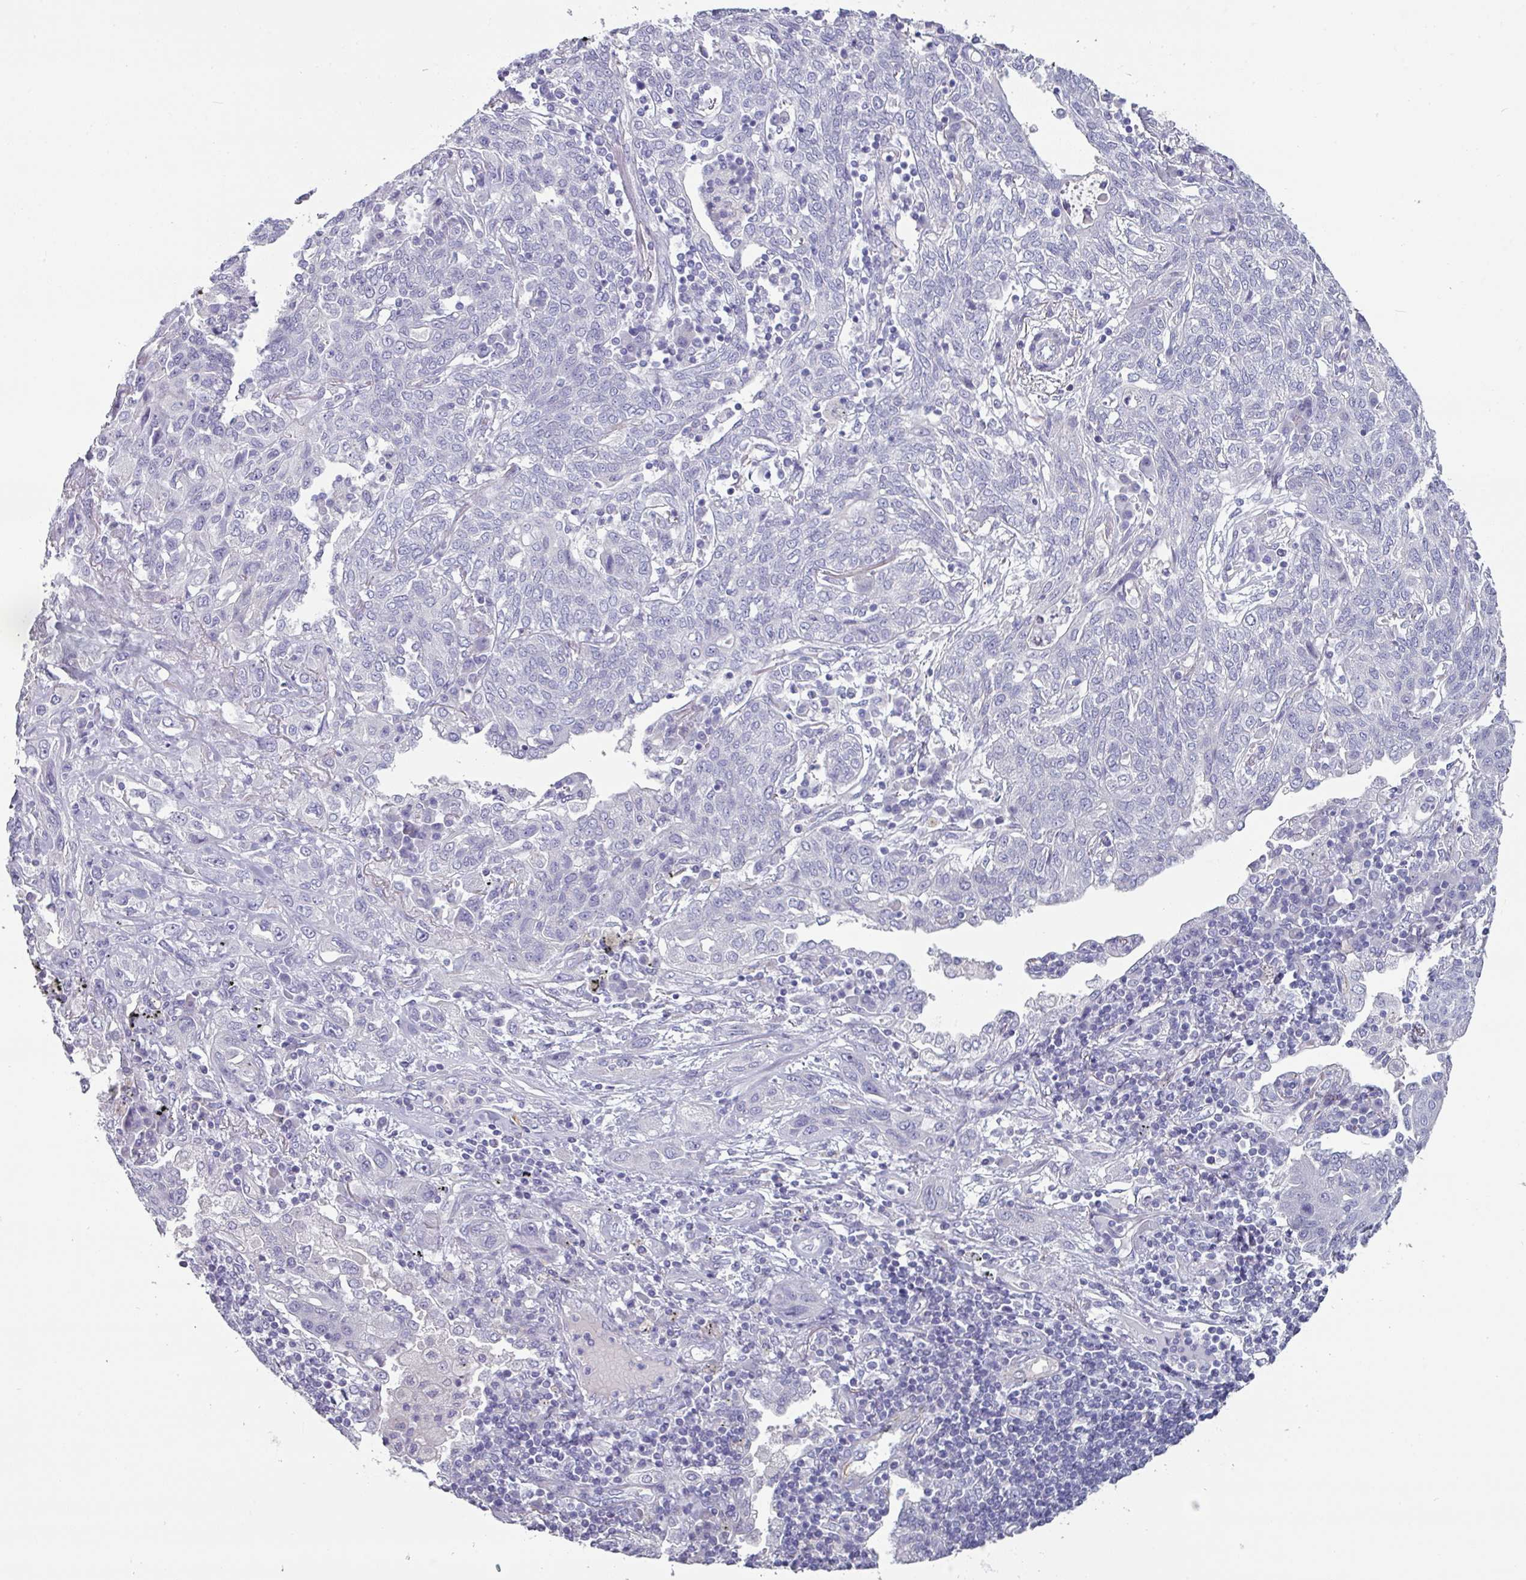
{"staining": {"intensity": "negative", "quantity": "none", "location": "none"}, "tissue": "lung cancer", "cell_type": "Tumor cells", "image_type": "cancer", "snomed": [{"axis": "morphology", "description": "Squamous cell carcinoma, NOS"}, {"axis": "topography", "description": "Lung"}], "caption": "Tumor cells show no significant staining in lung cancer.", "gene": "SLC17A7", "patient": {"sex": "female", "age": 70}}